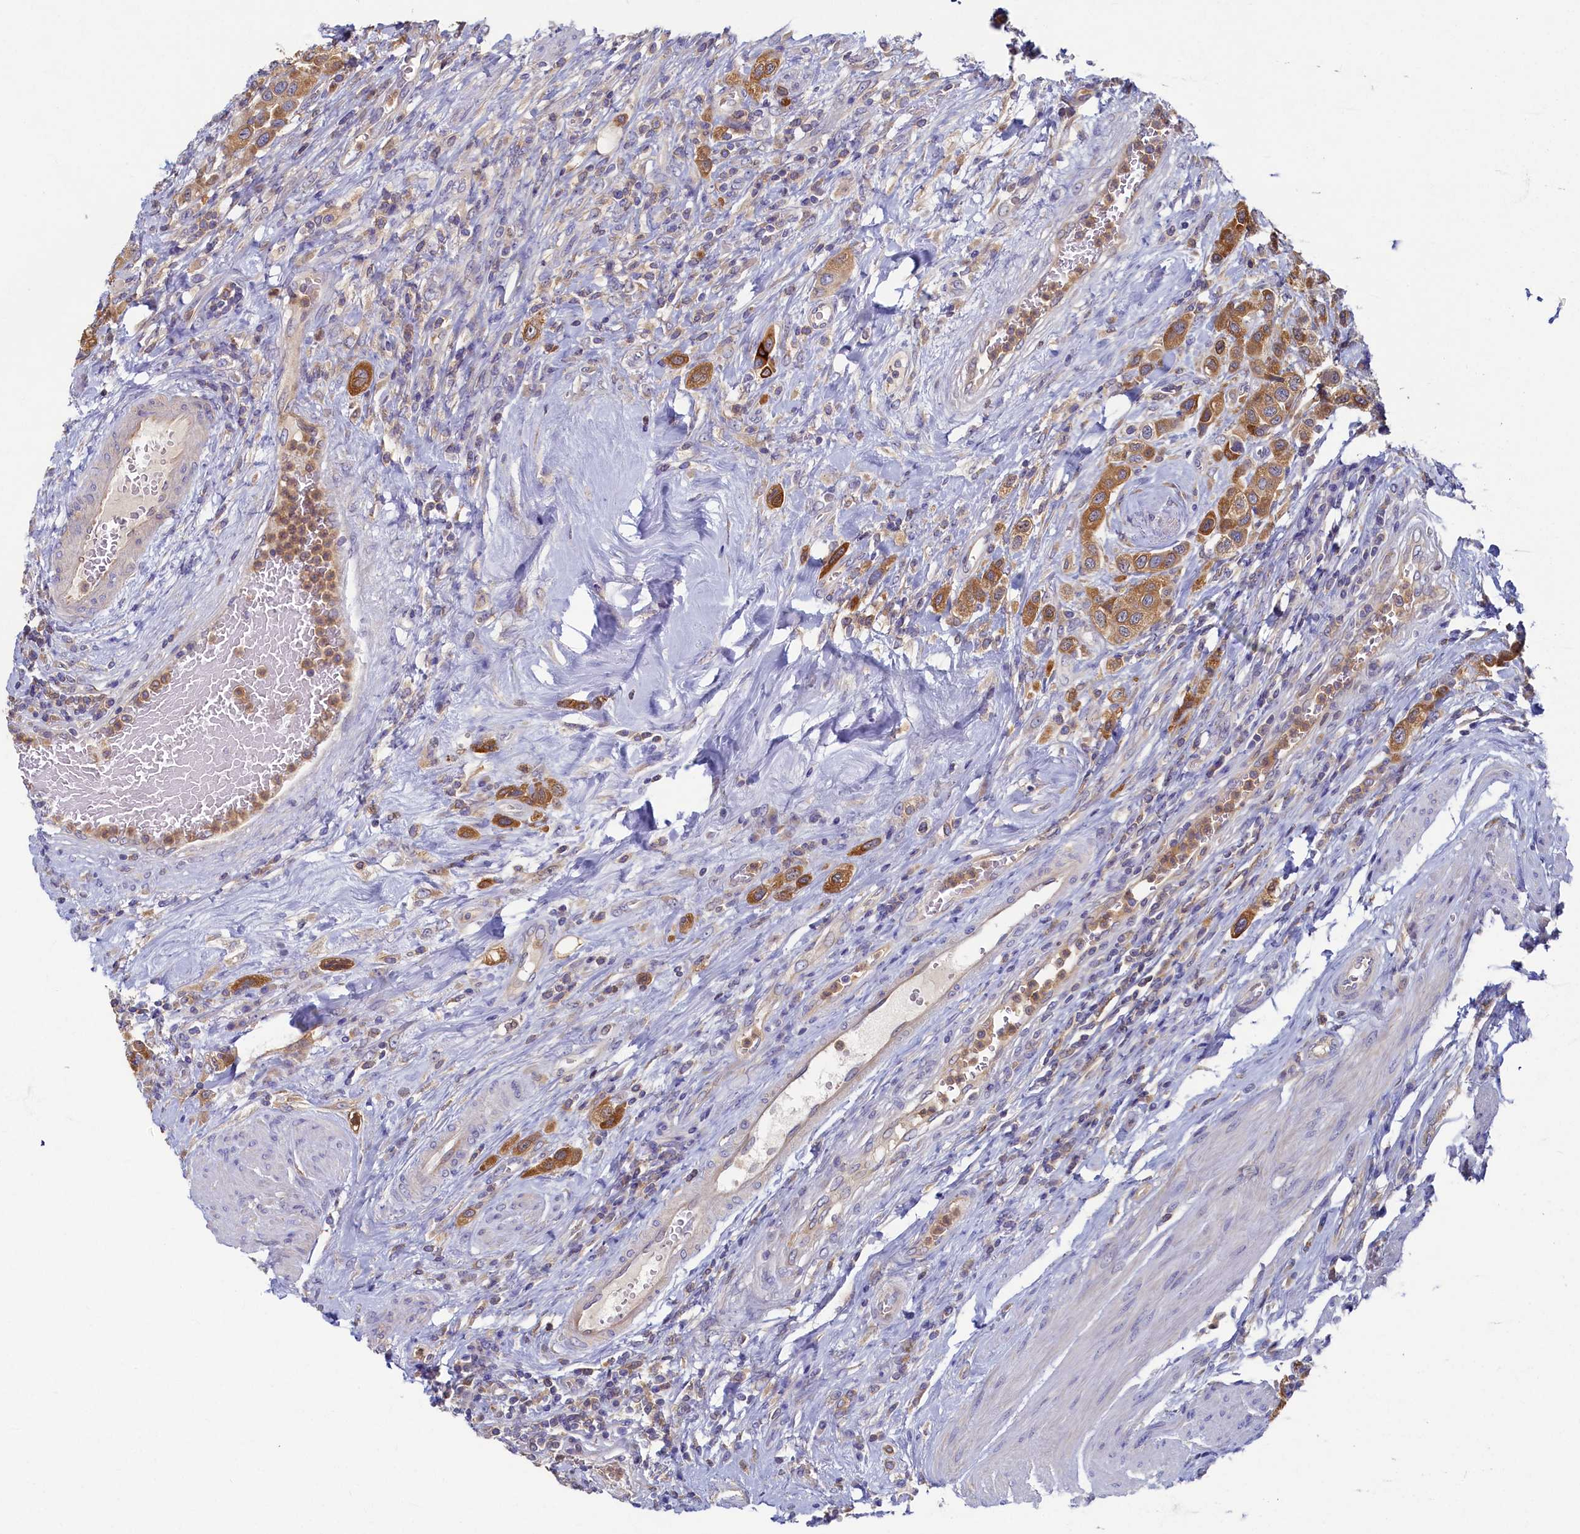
{"staining": {"intensity": "moderate", "quantity": ">75%", "location": "cytoplasmic/membranous"}, "tissue": "urothelial cancer", "cell_type": "Tumor cells", "image_type": "cancer", "snomed": [{"axis": "morphology", "description": "Urothelial carcinoma, High grade"}, {"axis": "topography", "description": "Urinary bladder"}], "caption": "Brown immunohistochemical staining in high-grade urothelial carcinoma exhibits moderate cytoplasmic/membranous staining in about >75% of tumor cells.", "gene": "TIMM8B", "patient": {"sex": "male", "age": 50}}